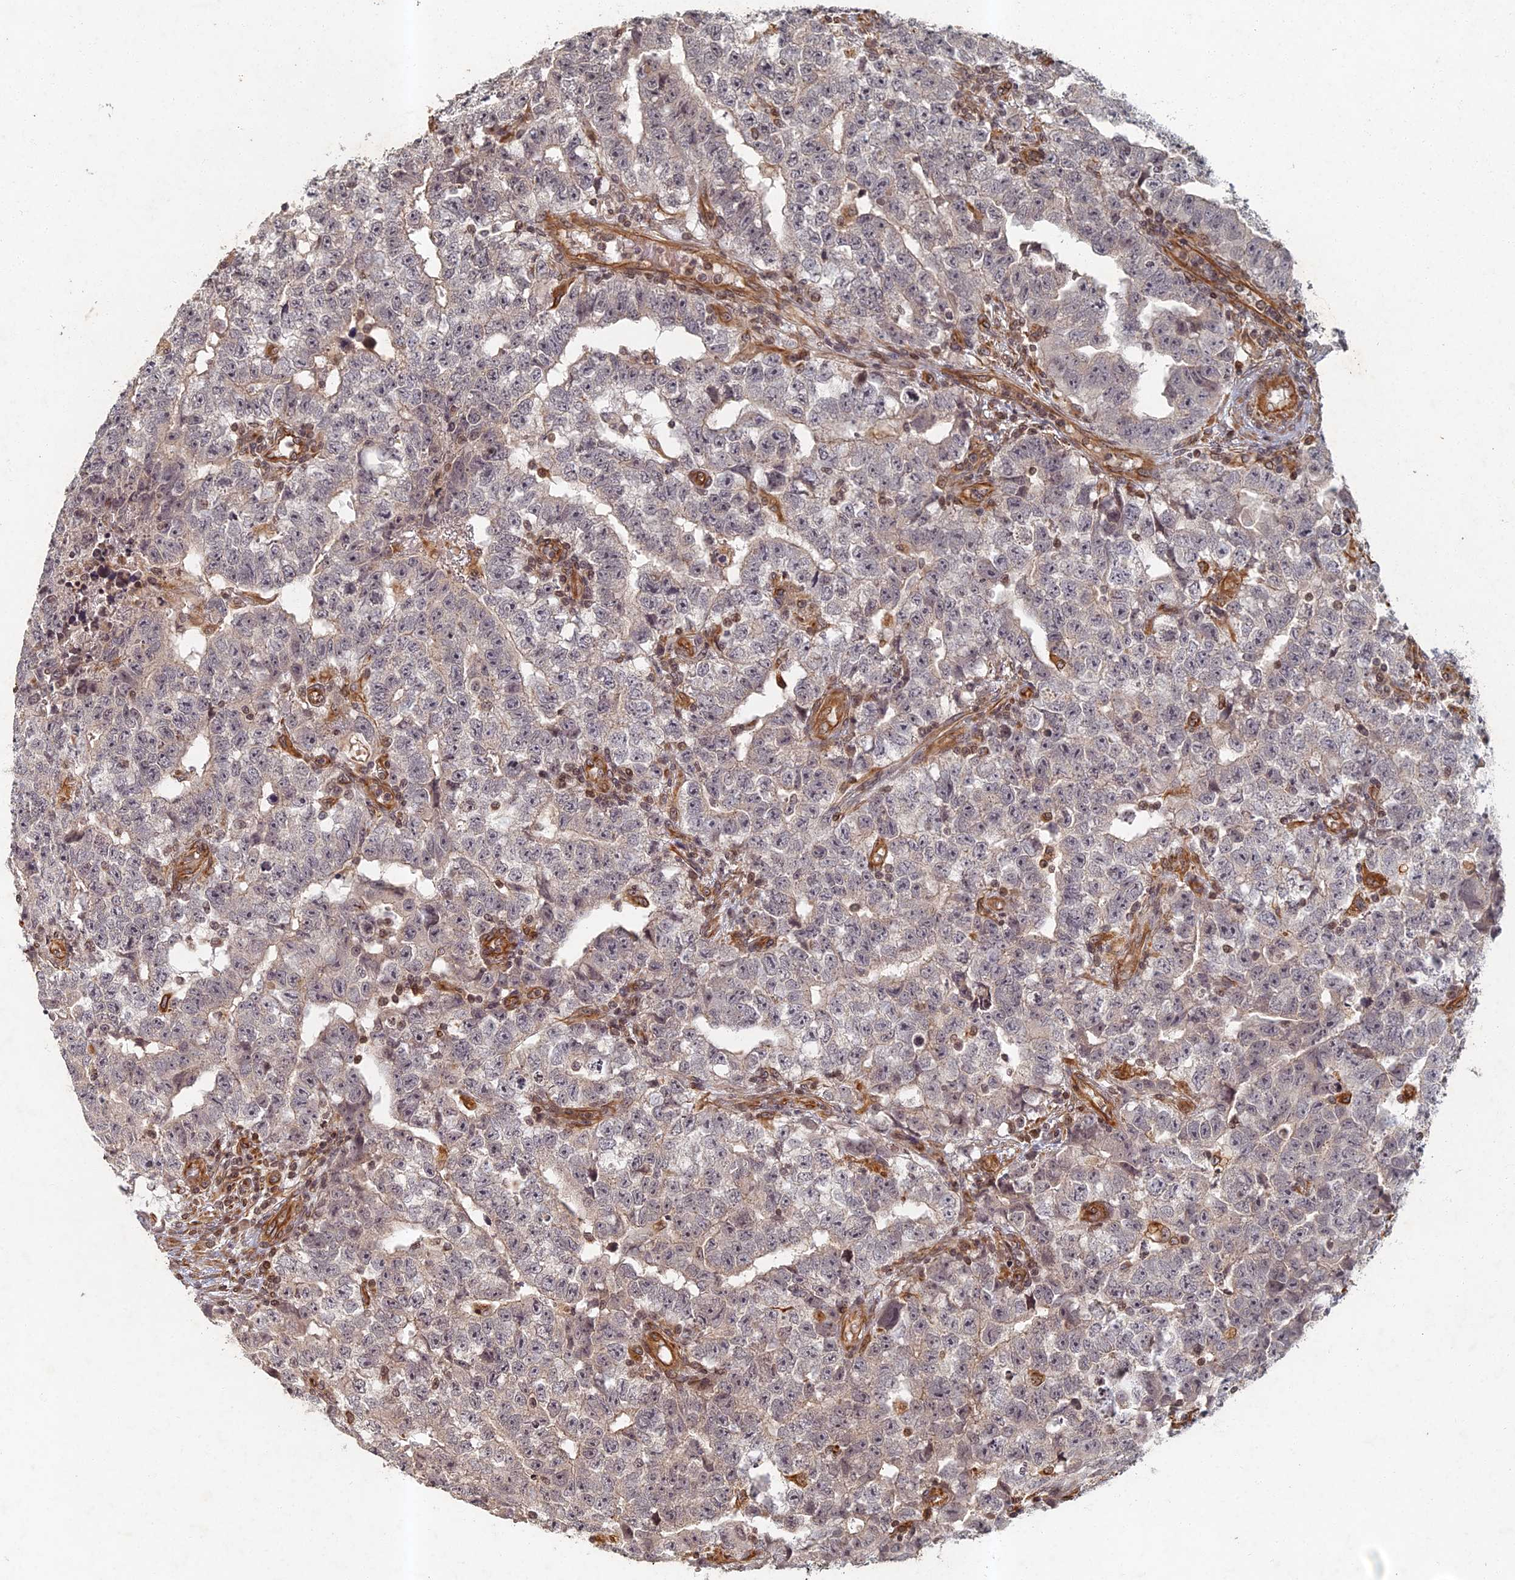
{"staining": {"intensity": "negative", "quantity": "none", "location": "none"}, "tissue": "testis cancer", "cell_type": "Tumor cells", "image_type": "cancer", "snomed": [{"axis": "morphology", "description": "Carcinoma, Embryonal, NOS"}, {"axis": "topography", "description": "Testis"}], "caption": "Tumor cells are negative for protein expression in human embryonal carcinoma (testis).", "gene": "ABCB10", "patient": {"sex": "male", "age": 25}}